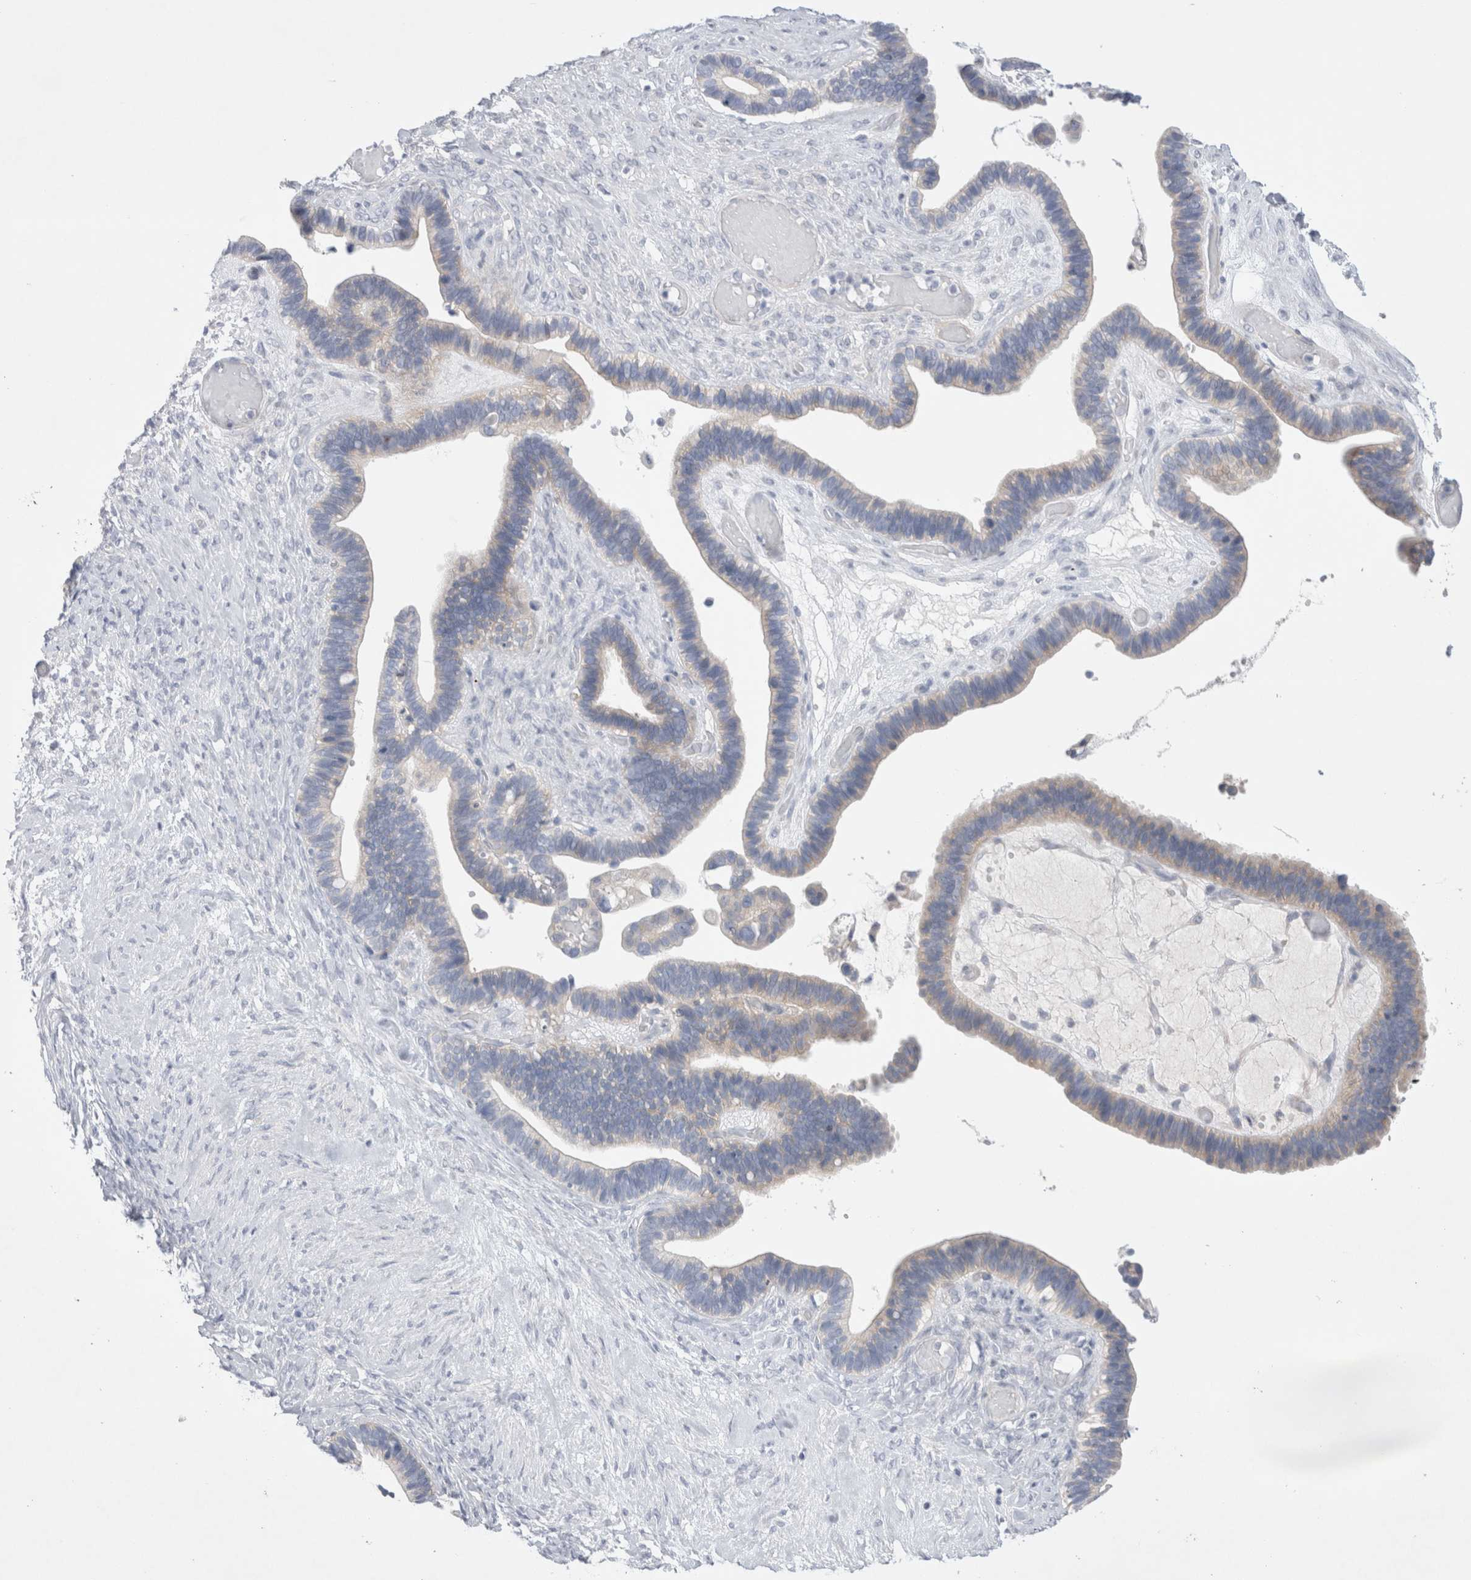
{"staining": {"intensity": "weak", "quantity": "<25%", "location": "cytoplasmic/membranous"}, "tissue": "ovarian cancer", "cell_type": "Tumor cells", "image_type": "cancer", "snomed": [{"axis": "morphology", "description": "Cystadenocarcinoma, serous, NOS"}, {"axis": "topography", "description": "Ovary"}], "caption": "Immunohistochemical staining of serous cystadenocarcinoma (ovarian) displays no significant staining in tumor cells.", "gene": "RBM12B", "patient": {"sex": "female", "age": 56}}